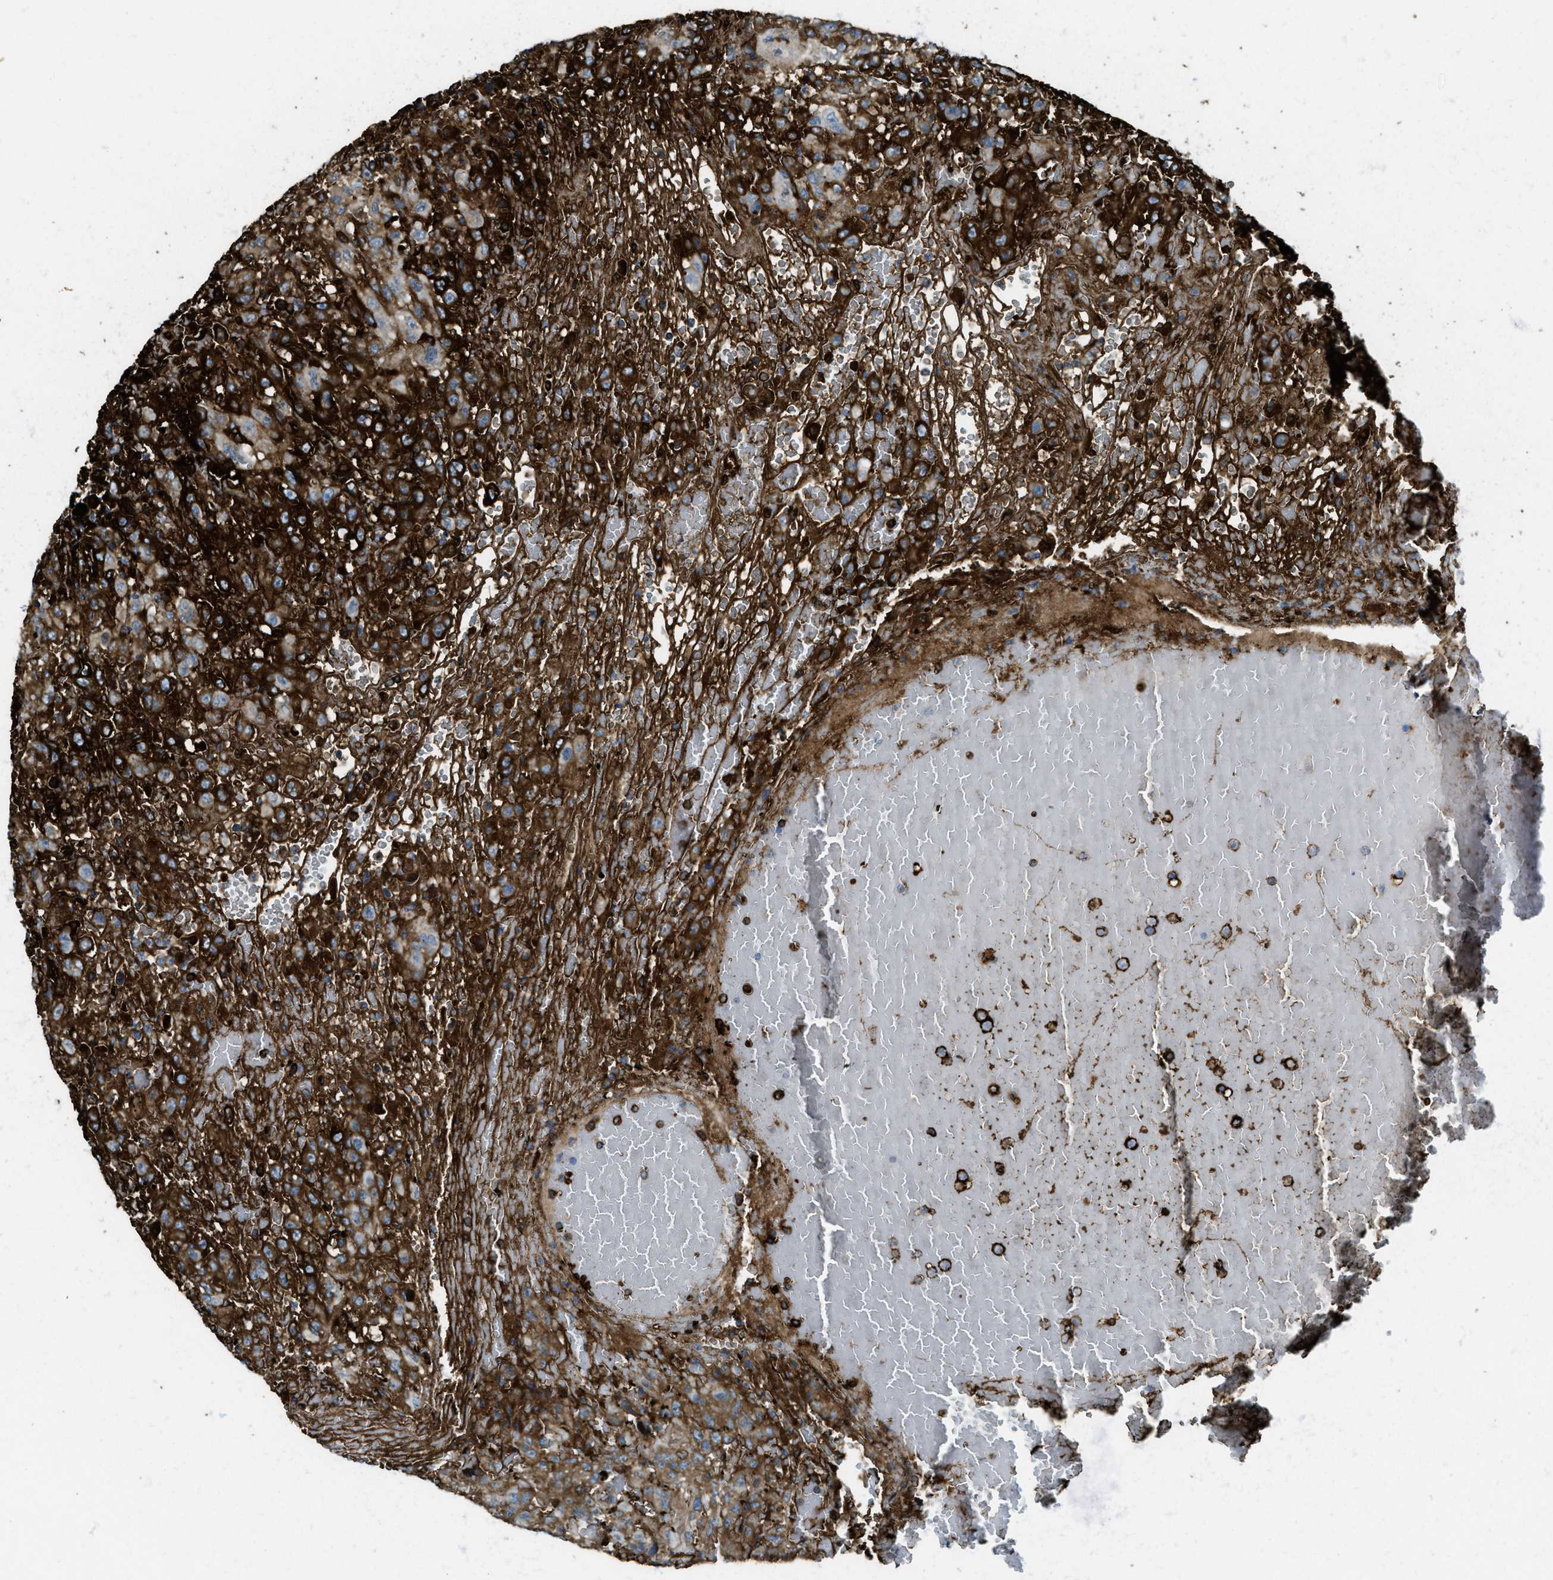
{"staining": {"intensity": "strong", "quantity": ">75%", "location": "cytoplasmic/membranous"}, "tissue": "urothelial cancer", "cell_type": "Tumor cells", "image_type": "cancer", "snomed": [{"axis": "morphology", "description": "Urothelial carcinoma, High grade"}, {"axis": "topography", "description": "Urinary bladder"}], "caption": "A photomicrograph showing strong cytoplasmic/membranous expression in about >75% of tumor cells in high-grade urothelial carcinoma, as visualized by brown immunohistochemical staining.", "gene": "TRIM59", "patient": {"sex": "male", "age": 46}}